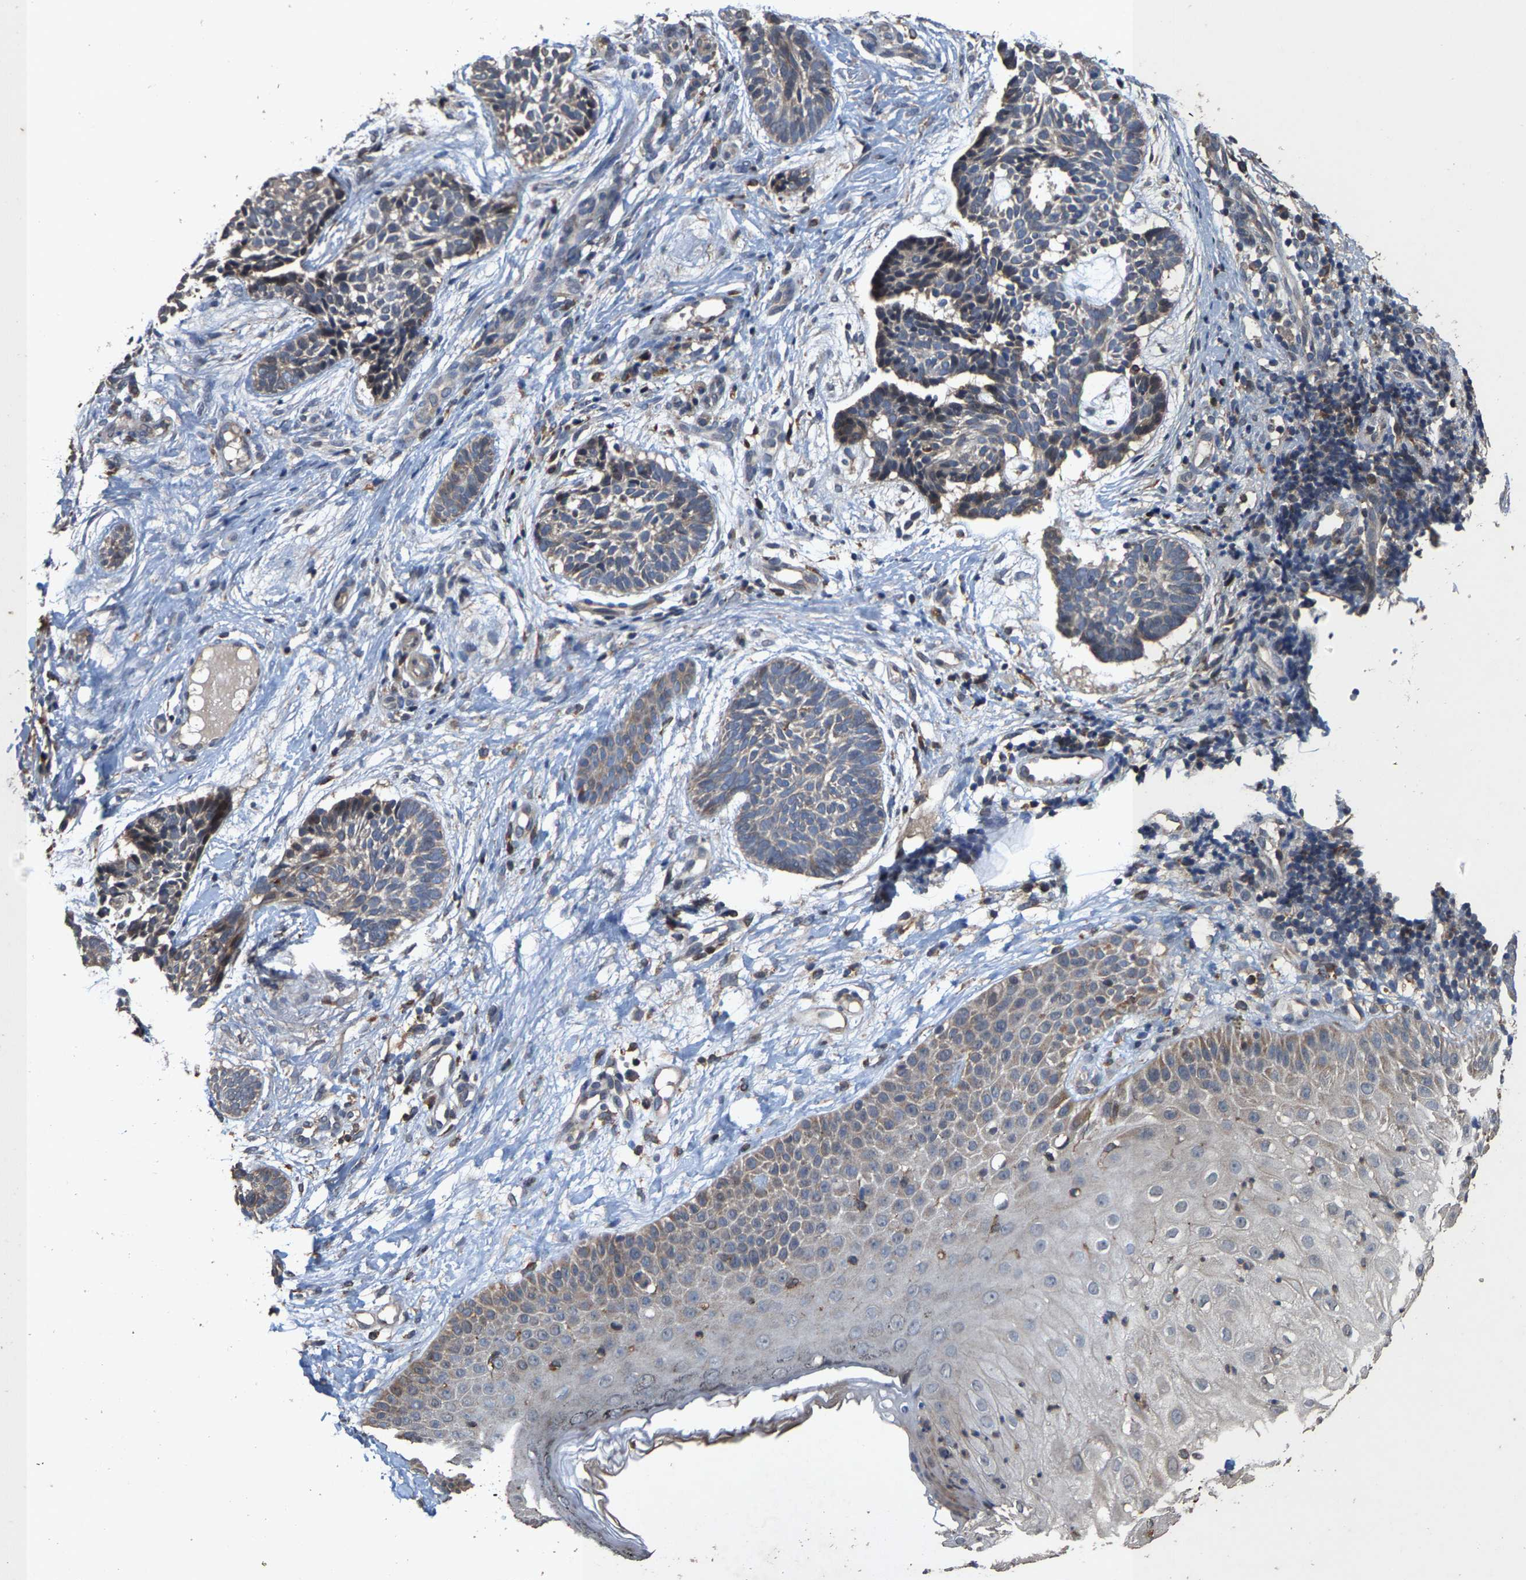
{"staining": {"intensity": "weak", "quantity": "25%-75%", "location": "cytoplasmic/membranous"}, "tissue": "skin cancer", "cell_type": "Tumor cells", "image_type": "cancer", "snomed": [{"axis": "morphology", "description": "Normal tissue, NOS"}, {"axis": "morphology", "description": "Basal cell carcinoma"}, {"axis": "topography", "description": "Skin"}], "caption": "Protein staining by immunohistochemistry (IHC) shows weak cytoplasmic/membranous staining in approximately 25%-75% of tumor cells in basal cell carcinoma (skin). The staining is performed using DAB (3,3'-diaminobenzidine) brown chromogen to label protein expression. The nuclei are counter-stained blue using hematoxylin.", "gene": "TDRKH", "patient": {"sex": "male", "age": 63}}